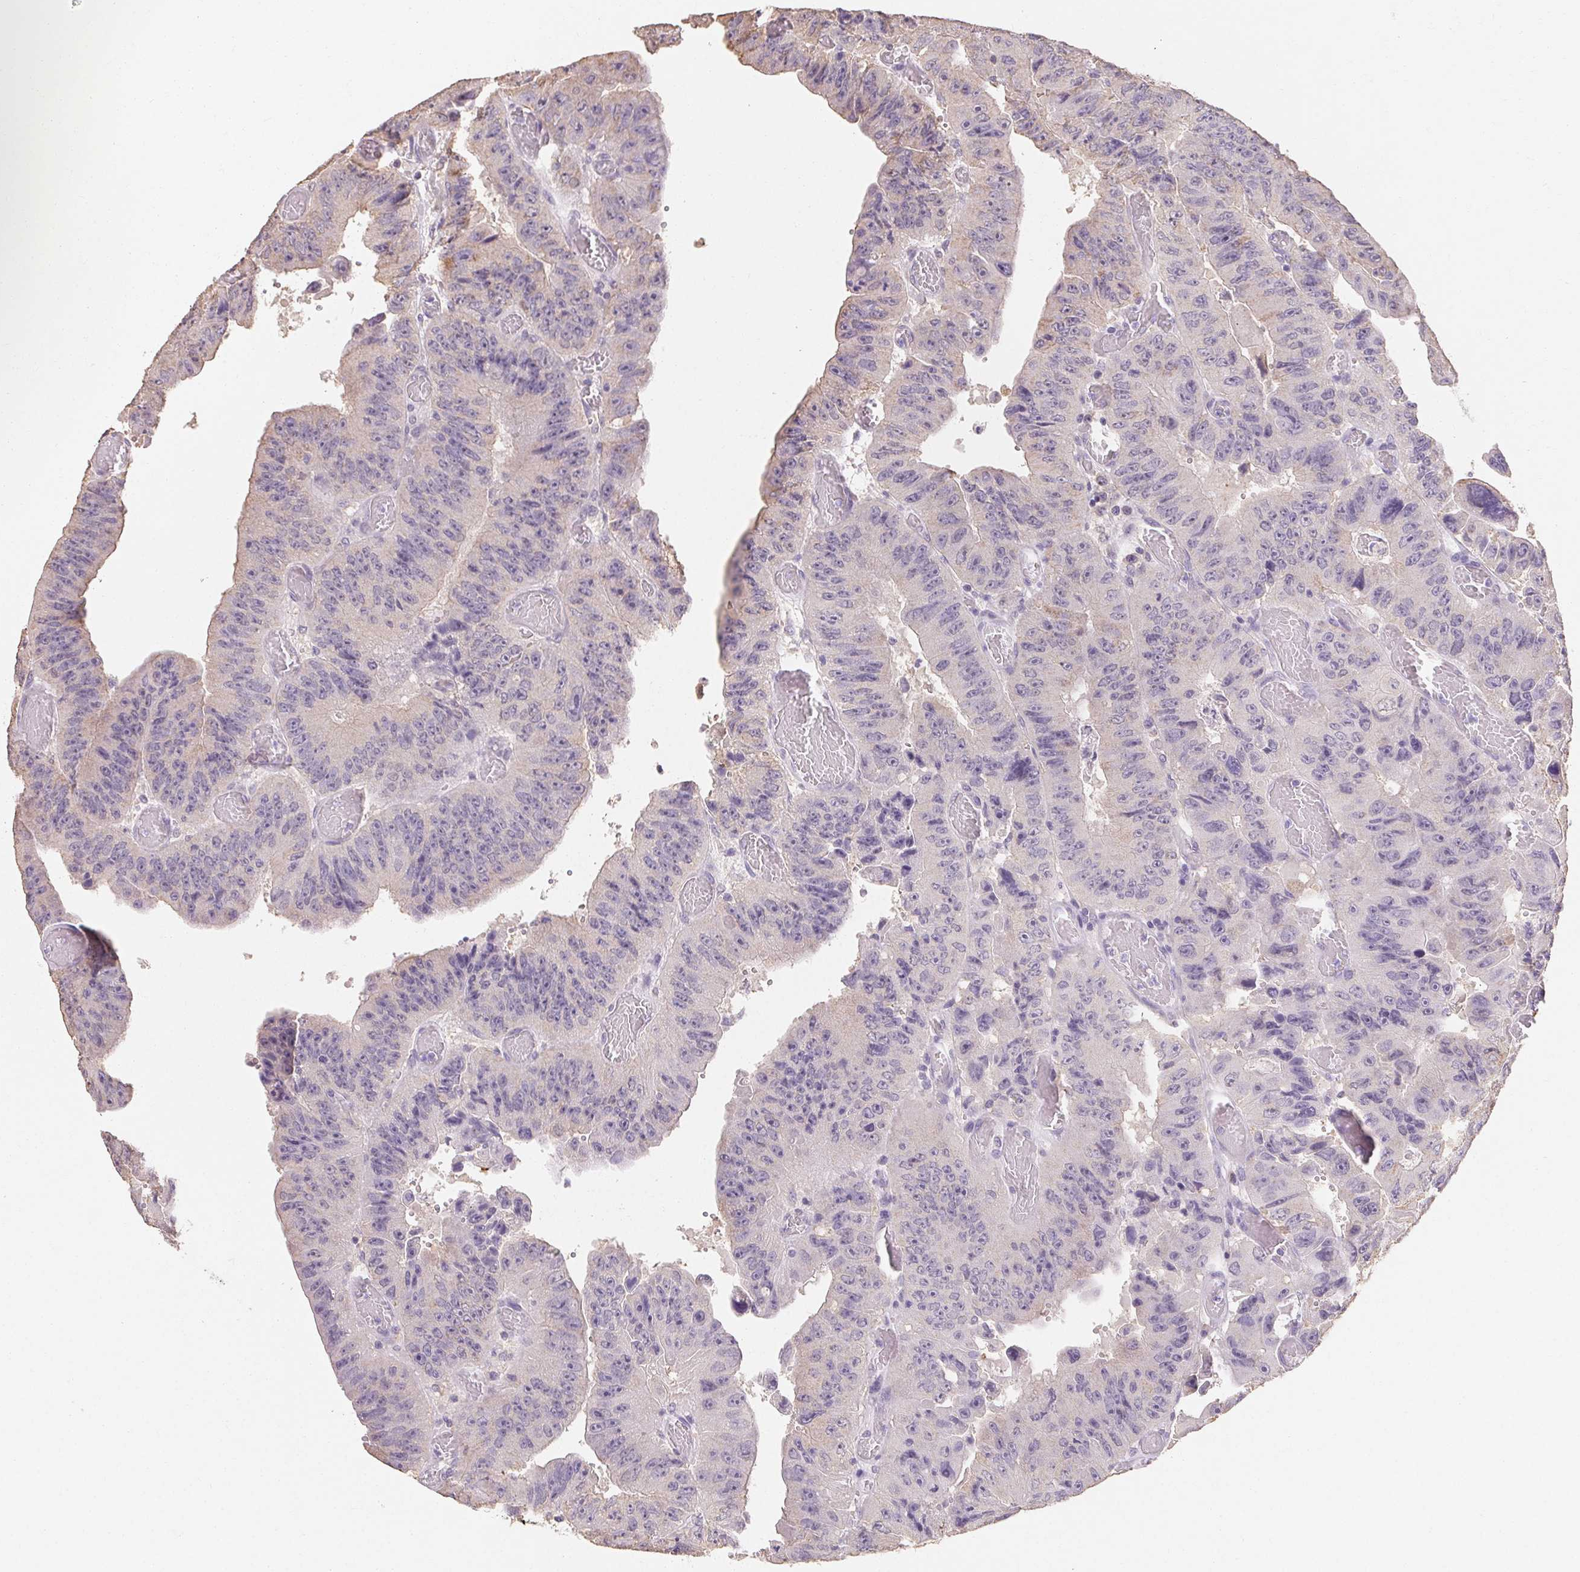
{"staining": {"intensity": "weak", "quantity": "<25%", "location": "cytoplasmic/membranous"}, "tissue": "colorectal cancer", "cell_type": "Tumor cells", "image_type": "cancer", "snomed": [{"axis": "morphology", "description": "Adenocarcinoma, NOS"}, {"axis": "topography", "description": "Colon"}], "caption": "Tumor cells are negative for brown protein staining in adenocarcinoma (colorectal).", "gene": "MAP7D2", "patient": {"sex": "female", "age": 84}}